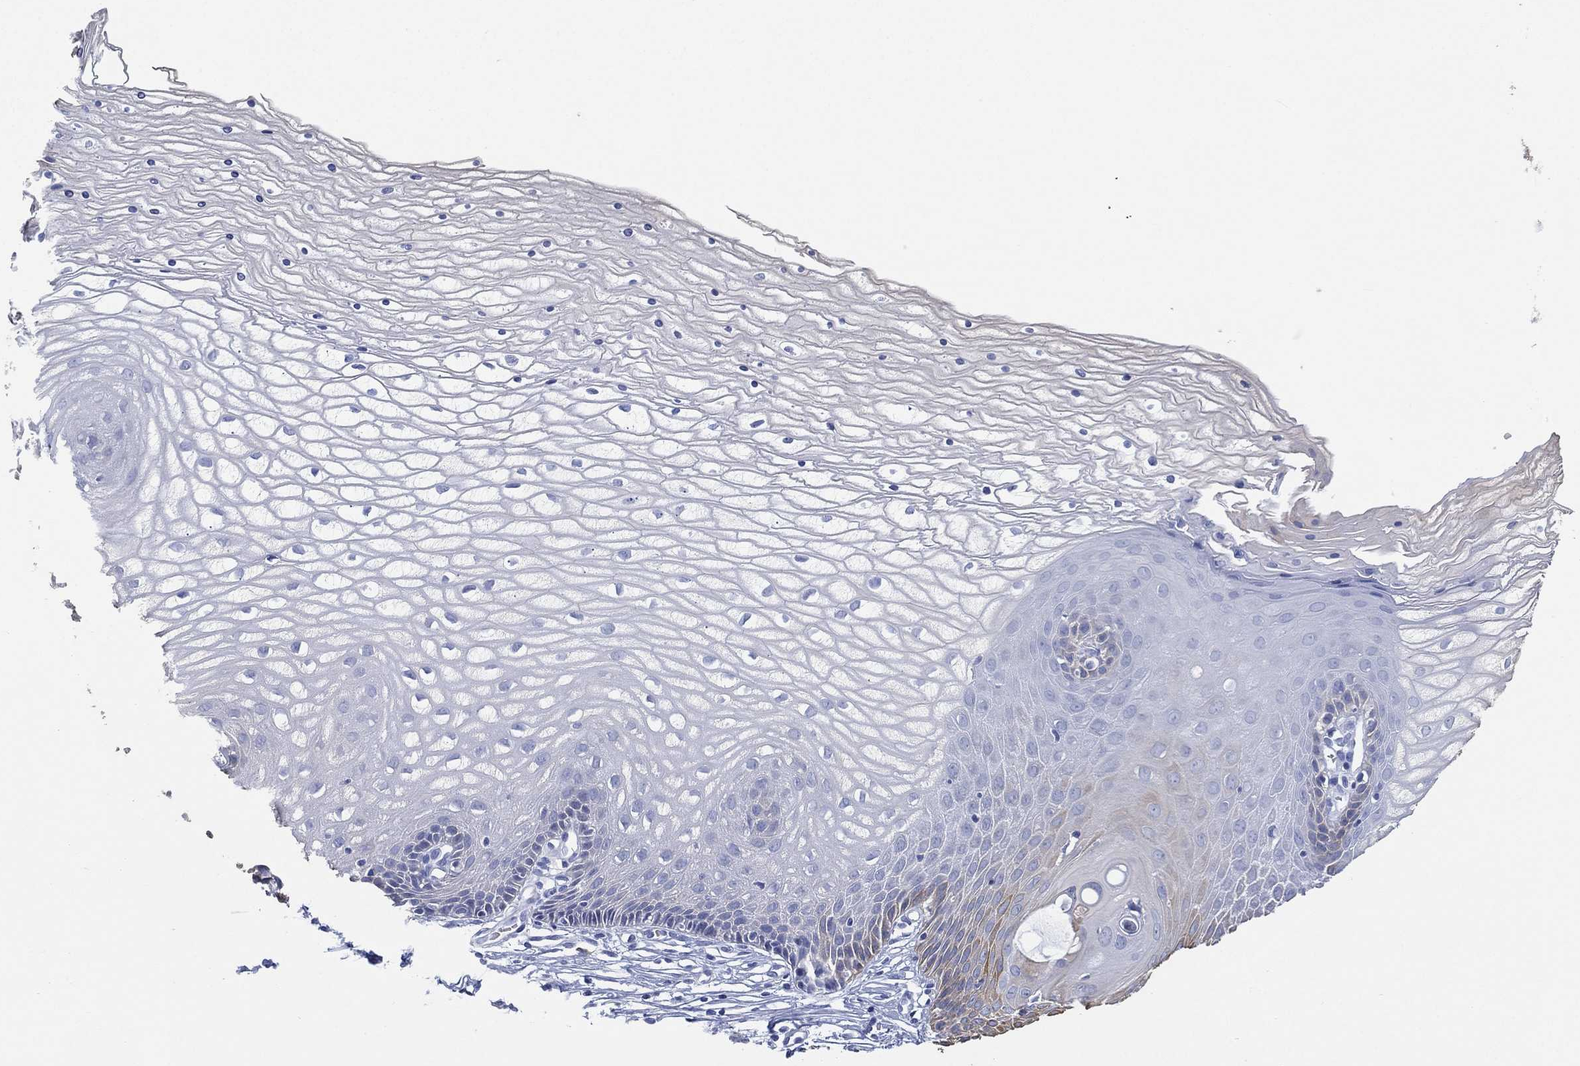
{"staining": {"intensity": "negative", "quantity": "none", "location": "none"}, "tissue": "cervix", "cell_type": "Glandular cells", "image_type": "normal", "snomed": [{"axis": "morphology", "description": "Normal tissue, NOS"}, {"axis": "topography", "description": "Cervix"}], "caption": "Immunohistochemical staining of unremarkable human cervix displays no significant positivity in glandular cells.", "gene": "FMO1", "patient": {"sex": "female", "age": 35}}